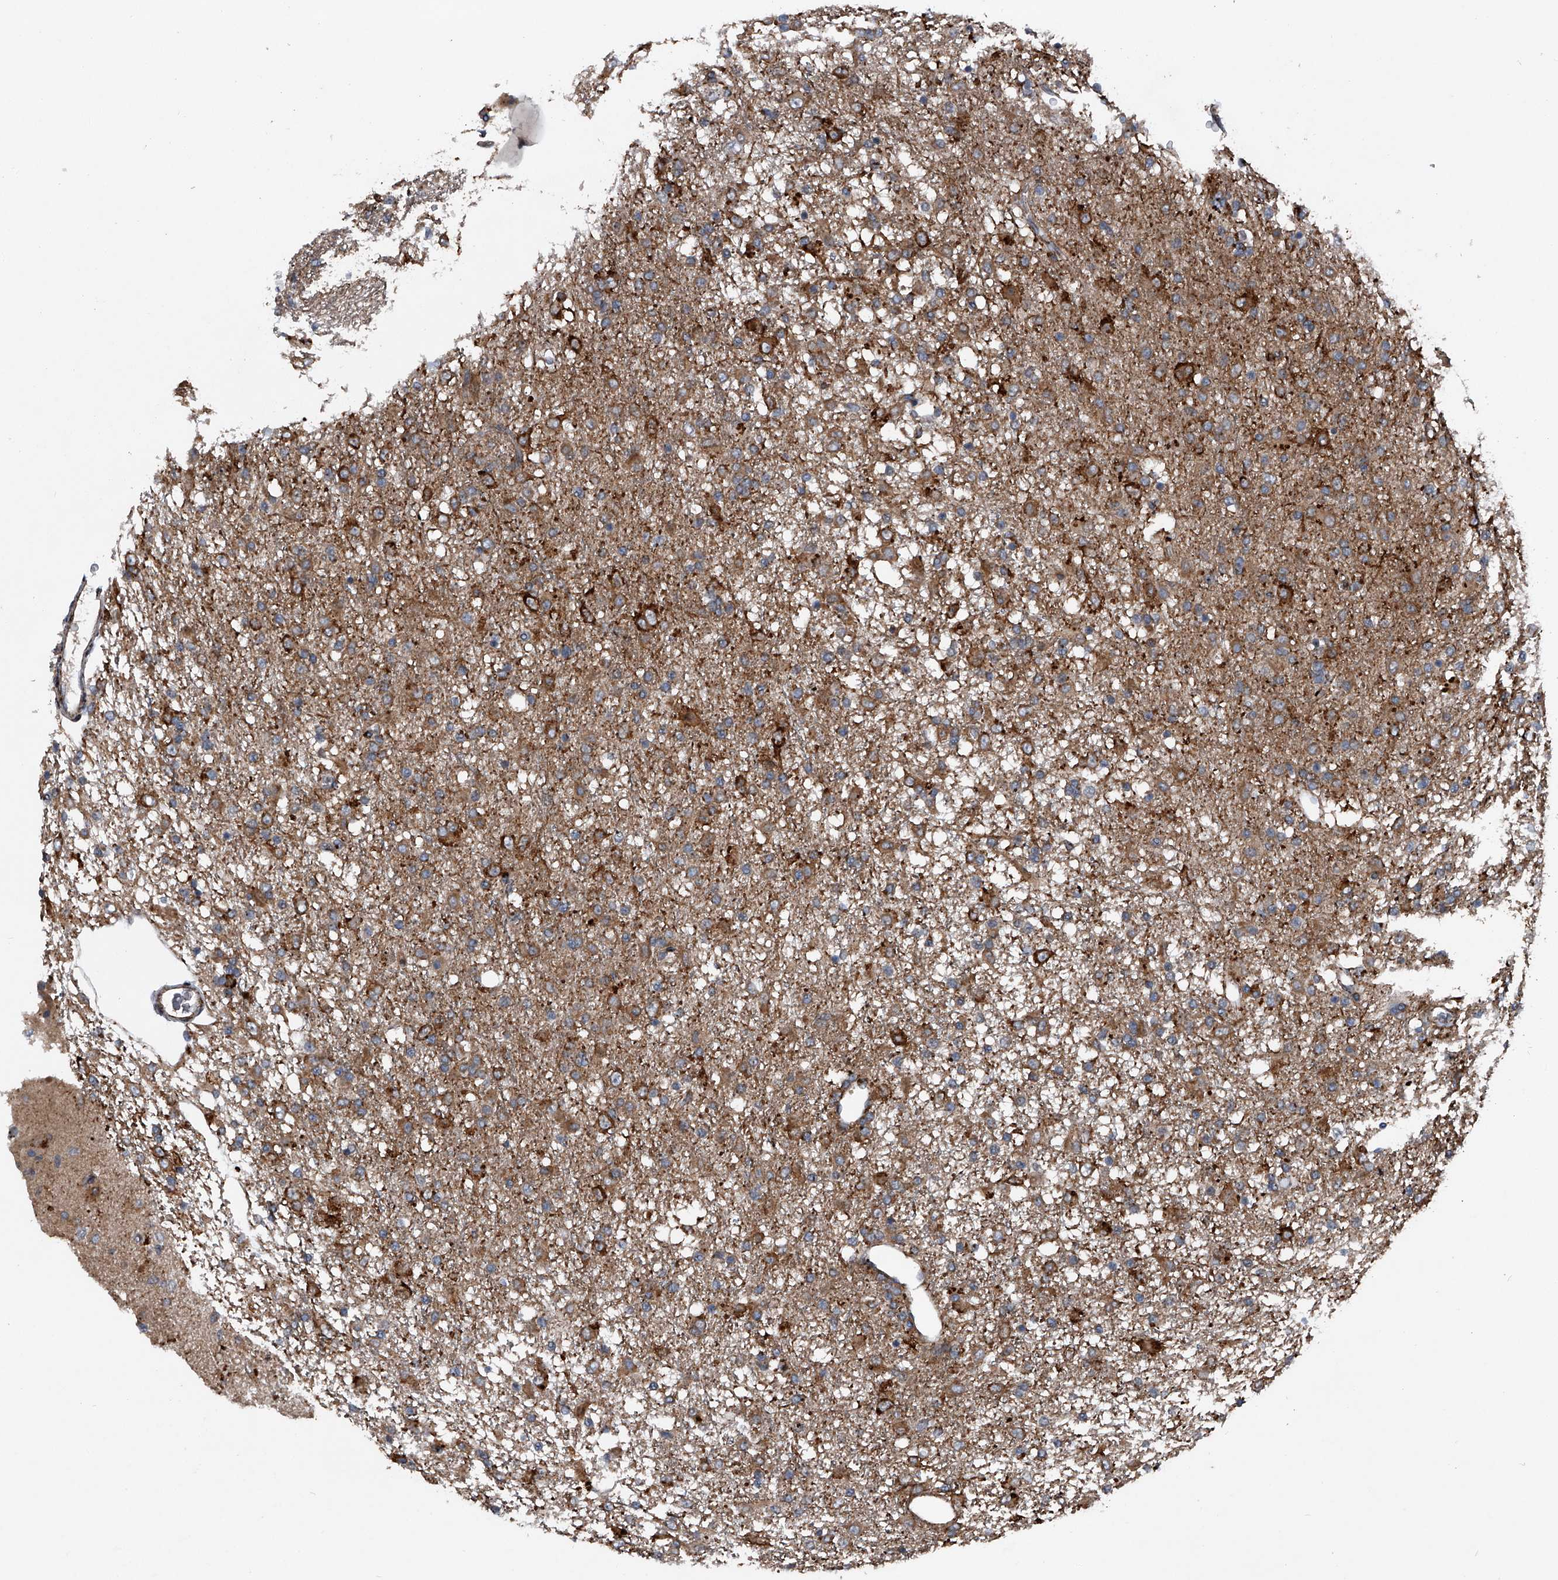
{"staining": {"intensity": "moderate", "quantity": "25%-75%", "location": "cytoplasmic/membranous"}, "tissue": "glioma", "cell_type": "Tumor cells", "image_type": "cancer", "snomed": [{"axis": "morphology", "description": "Glioma, malignant, Low grade"}, {"axis": "topography", "description": "Brain"}], "caption": "IHC photomicrograph of neoplastic tissue: glioma stained using IHC demonstrates medium levels of moderate protein expression localized specifically in the cytoplasmic/membranous of tumor cells, appearing as a cytoplasmic/membranous brown color.", "gene": "MAPKAP1", "patient": {"sex": "male", "age": 65}}